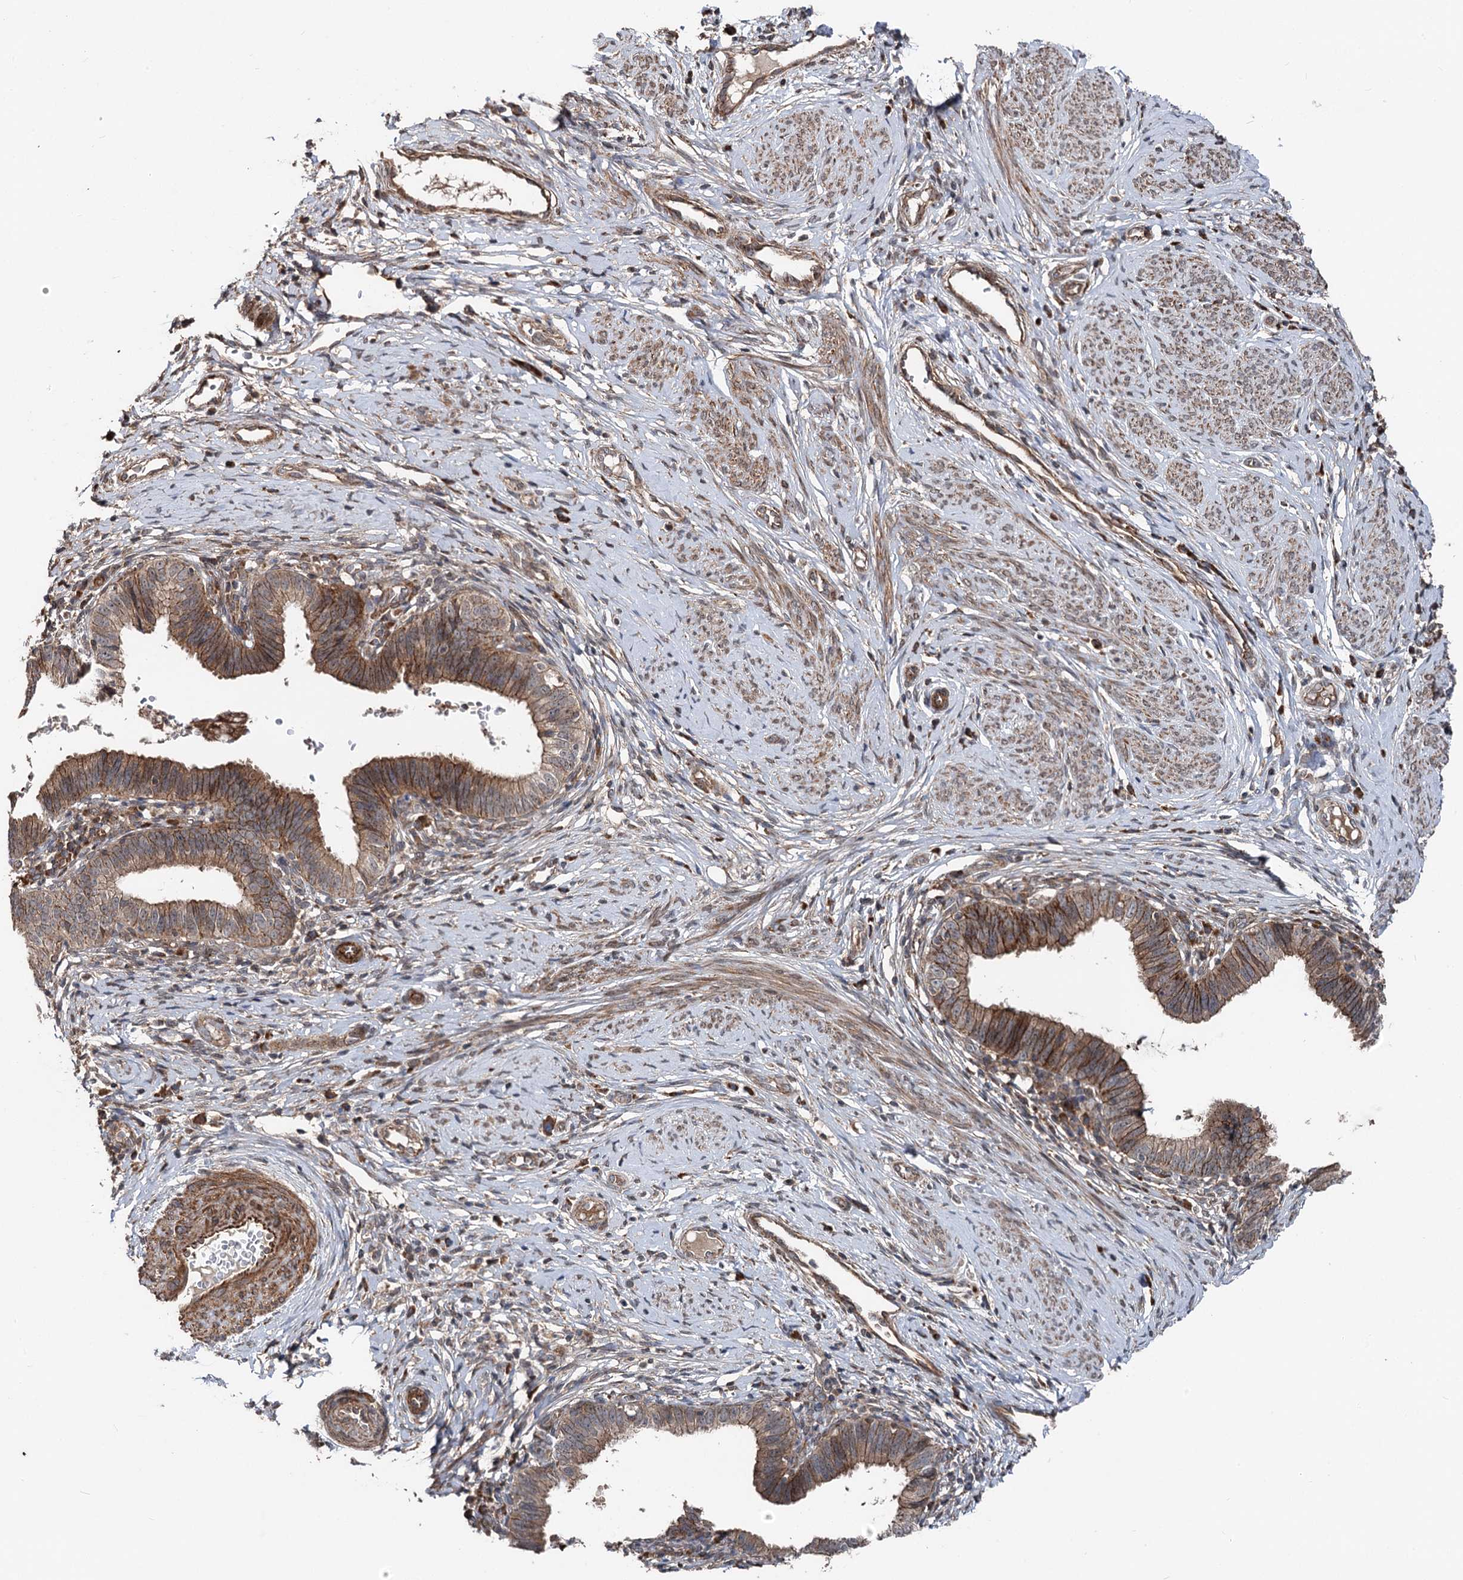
{"staining": {"intensity": "moderate", "quantity": ">75%", "location": "cytoplasmic/membranous"}, "tissue": "cervical cancer", "cell_type": "Tumor cells", "image_type": "cancer", "snomed": [{"axis": "morphology", "description": "Adenocarcinoma, NOS"}, {"axis": "topography", "description": "Cervix"}], "caption": "Adenocarcinoma (cervical) stained with a brown dye exhibits moderate cytoplasmic/membranous positive staining in about >75% of tumor cells.", "gene": "ITFG2", "patient": {"sex": "female", "age": 36}}